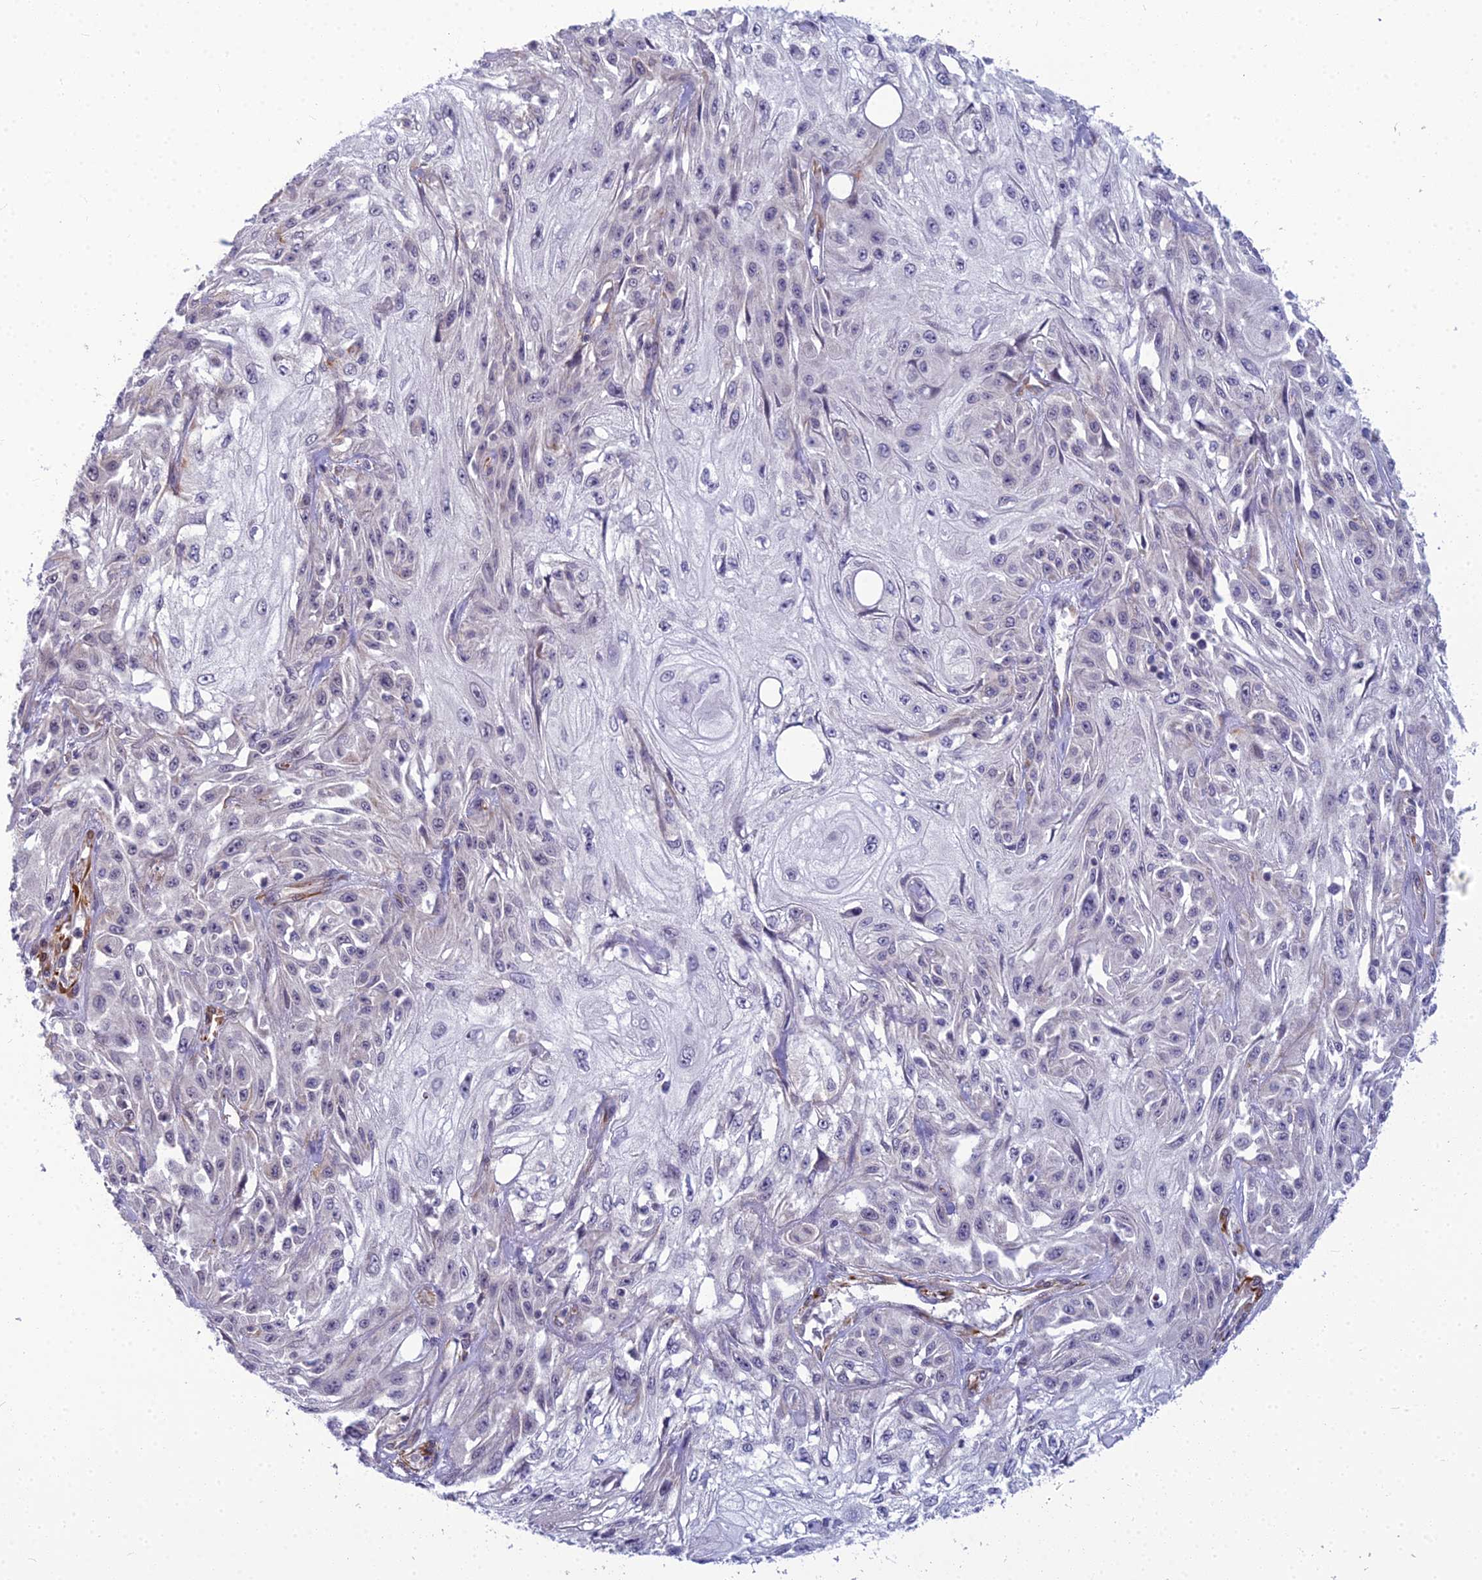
{"staining": {"intensity": "negative", "quantity": "none", "location": "none"}, "tissue": "skin cancer", "cell_type": "Tumor cells", "image_type": "cancer", "snomed": [{"axis": "morphology", "description": "Squamous cell carcinoma, NOS"}, {"axis": "morphology", "description": "Squamous cell carcinoma, metastatic, NOS"}, {"axis": "topography", "description": "Skin"}, {"axis": "topography", "description": "Lymph node"}], "caption": "Tumor cells are negative for brown protein staining in skin cancer (squamous cell carcinoma).", "gene": "RGL3", "patient": {"sex": "male", "age": 75}}